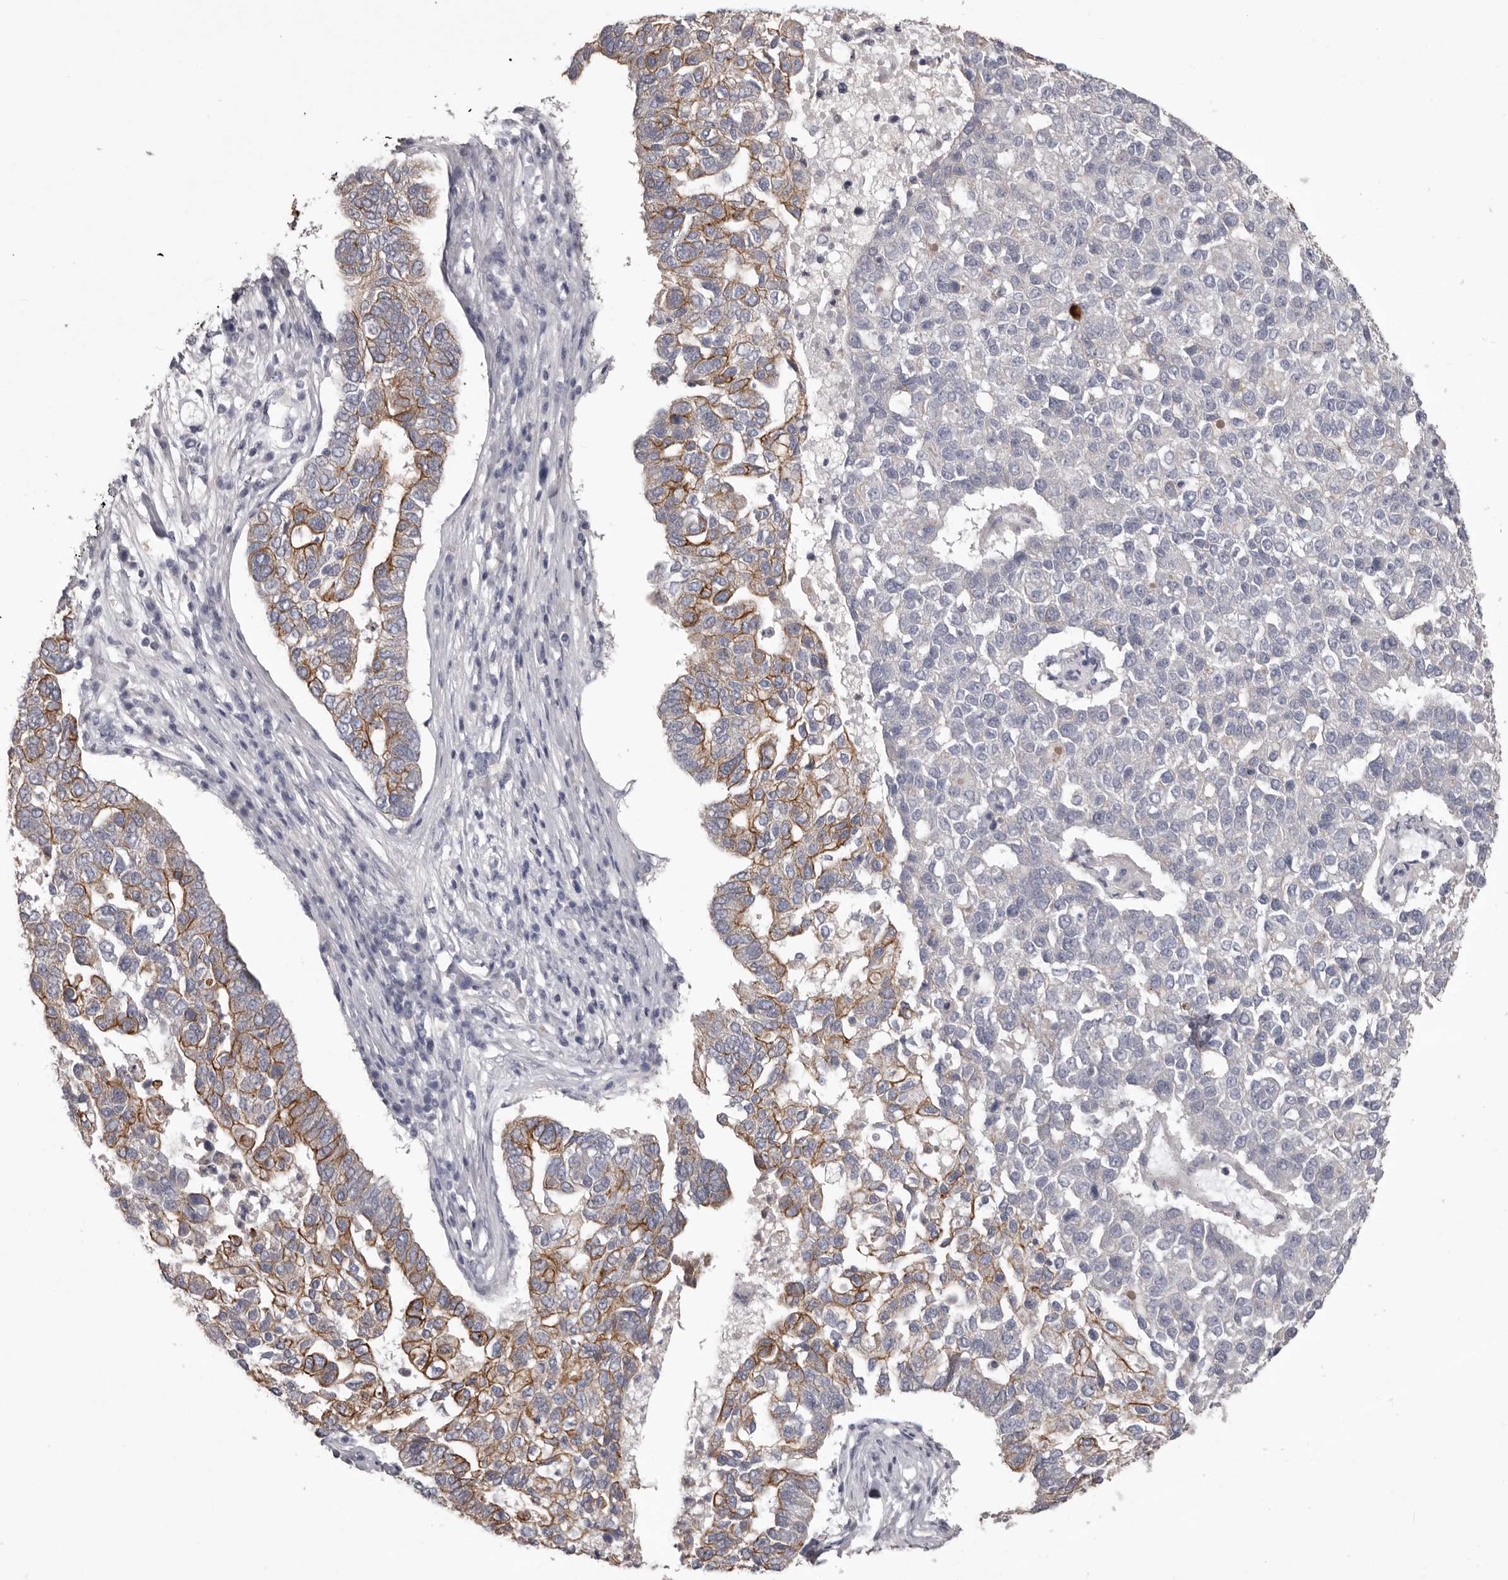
{"staining": {"intensity": "moderate", "quantity": "<25%", "location": "cytoplasmic/membranous"}, "tissue": "pancreatic cancer", "cell_type": "Tumor cells", "image_type": "cancer", "snomed": [{"axis": "morphology", "description": "Adenocarcinoma, NOS"}, {"axis": "topography", "description": "Pancreas"}], "caption": "A brown stain labels moderate cytoplasmic/membranous positivity of a protein in human pancreatic cancer tumor cells.", "gene": "LPAR6", "patient": {"sex": "female", "age": 61}}